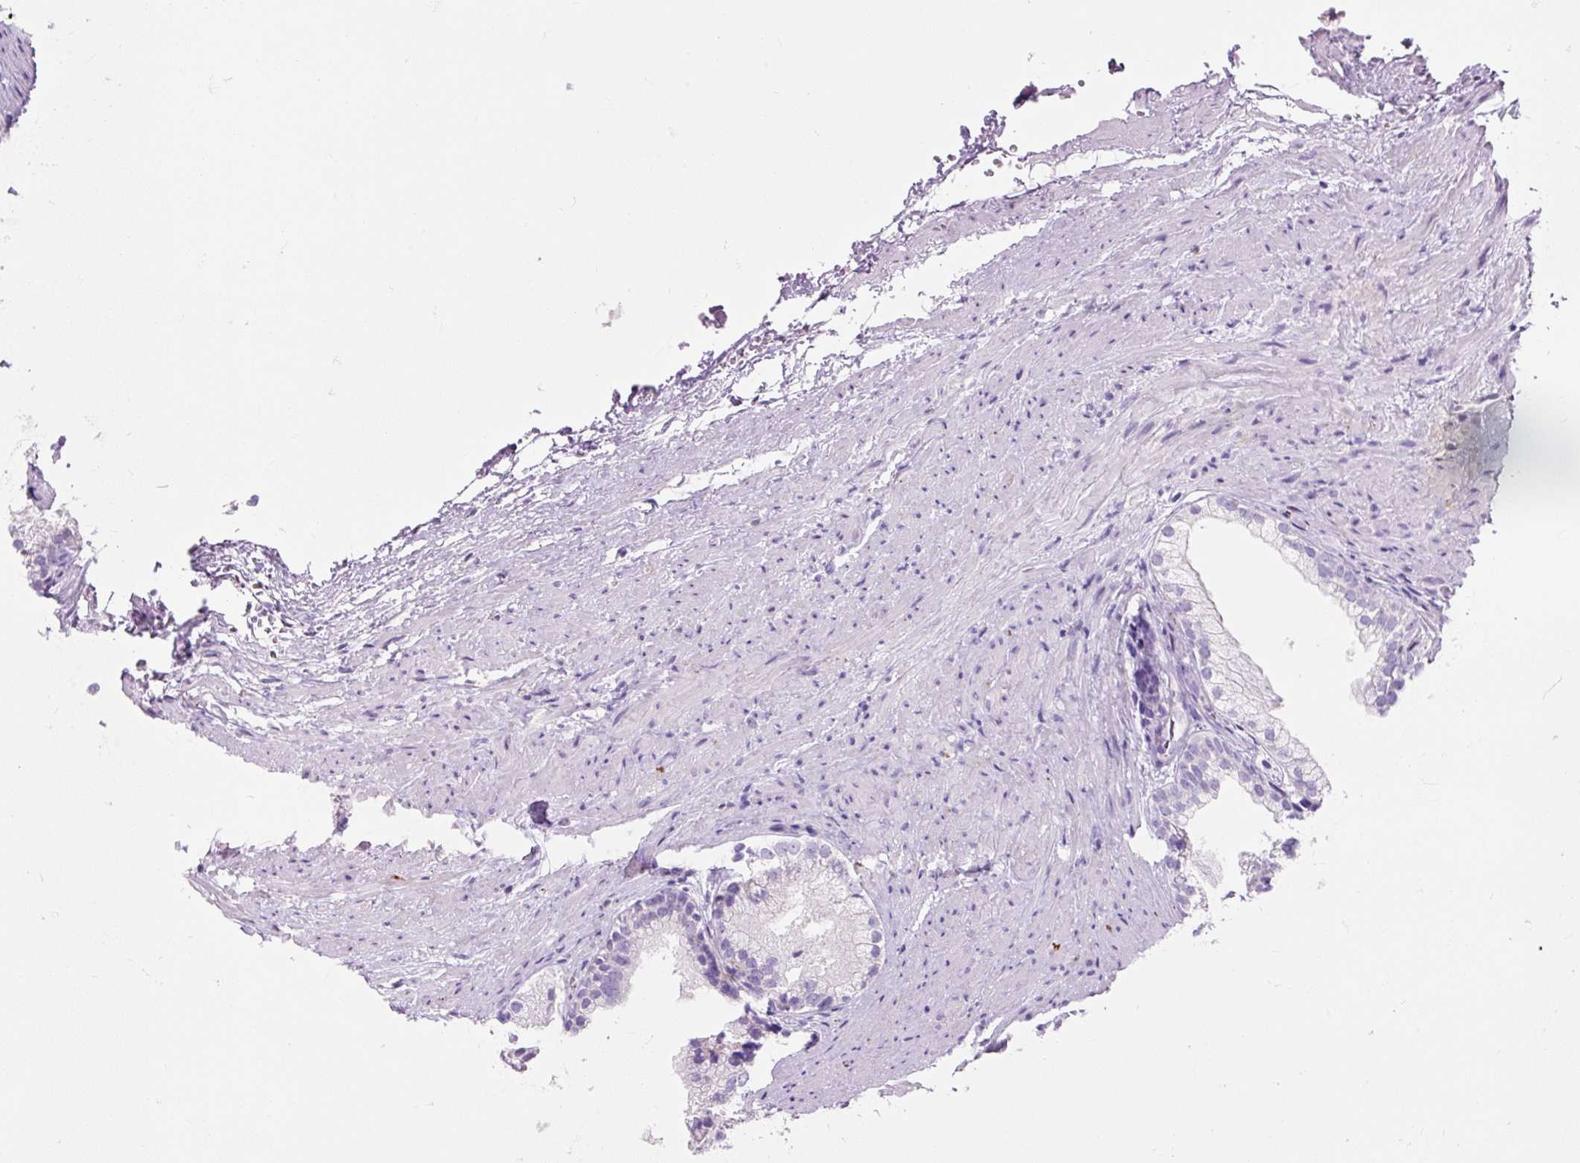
{"staining": {"intensity": "negative", "quantity": "none", "location": "none"}, "tissue": "prostate", "cell_type": "Glandular cells", "image_type": "normal", "snomed": [{"axis": "morphology", "description": "Normal tissue, NOS"}, {"axis": "topography", "description": "Prostate"}], "caption": "High magnification brightfield microscopy of normal prostate stained with DAB (3,3'-diaminobenzidine) (brown) and counterstained with hematoxylin (blue): glandular cells show no significant positivity.", "gene": "OR10A7", "patient": {"sex": "male", "age": 76}}